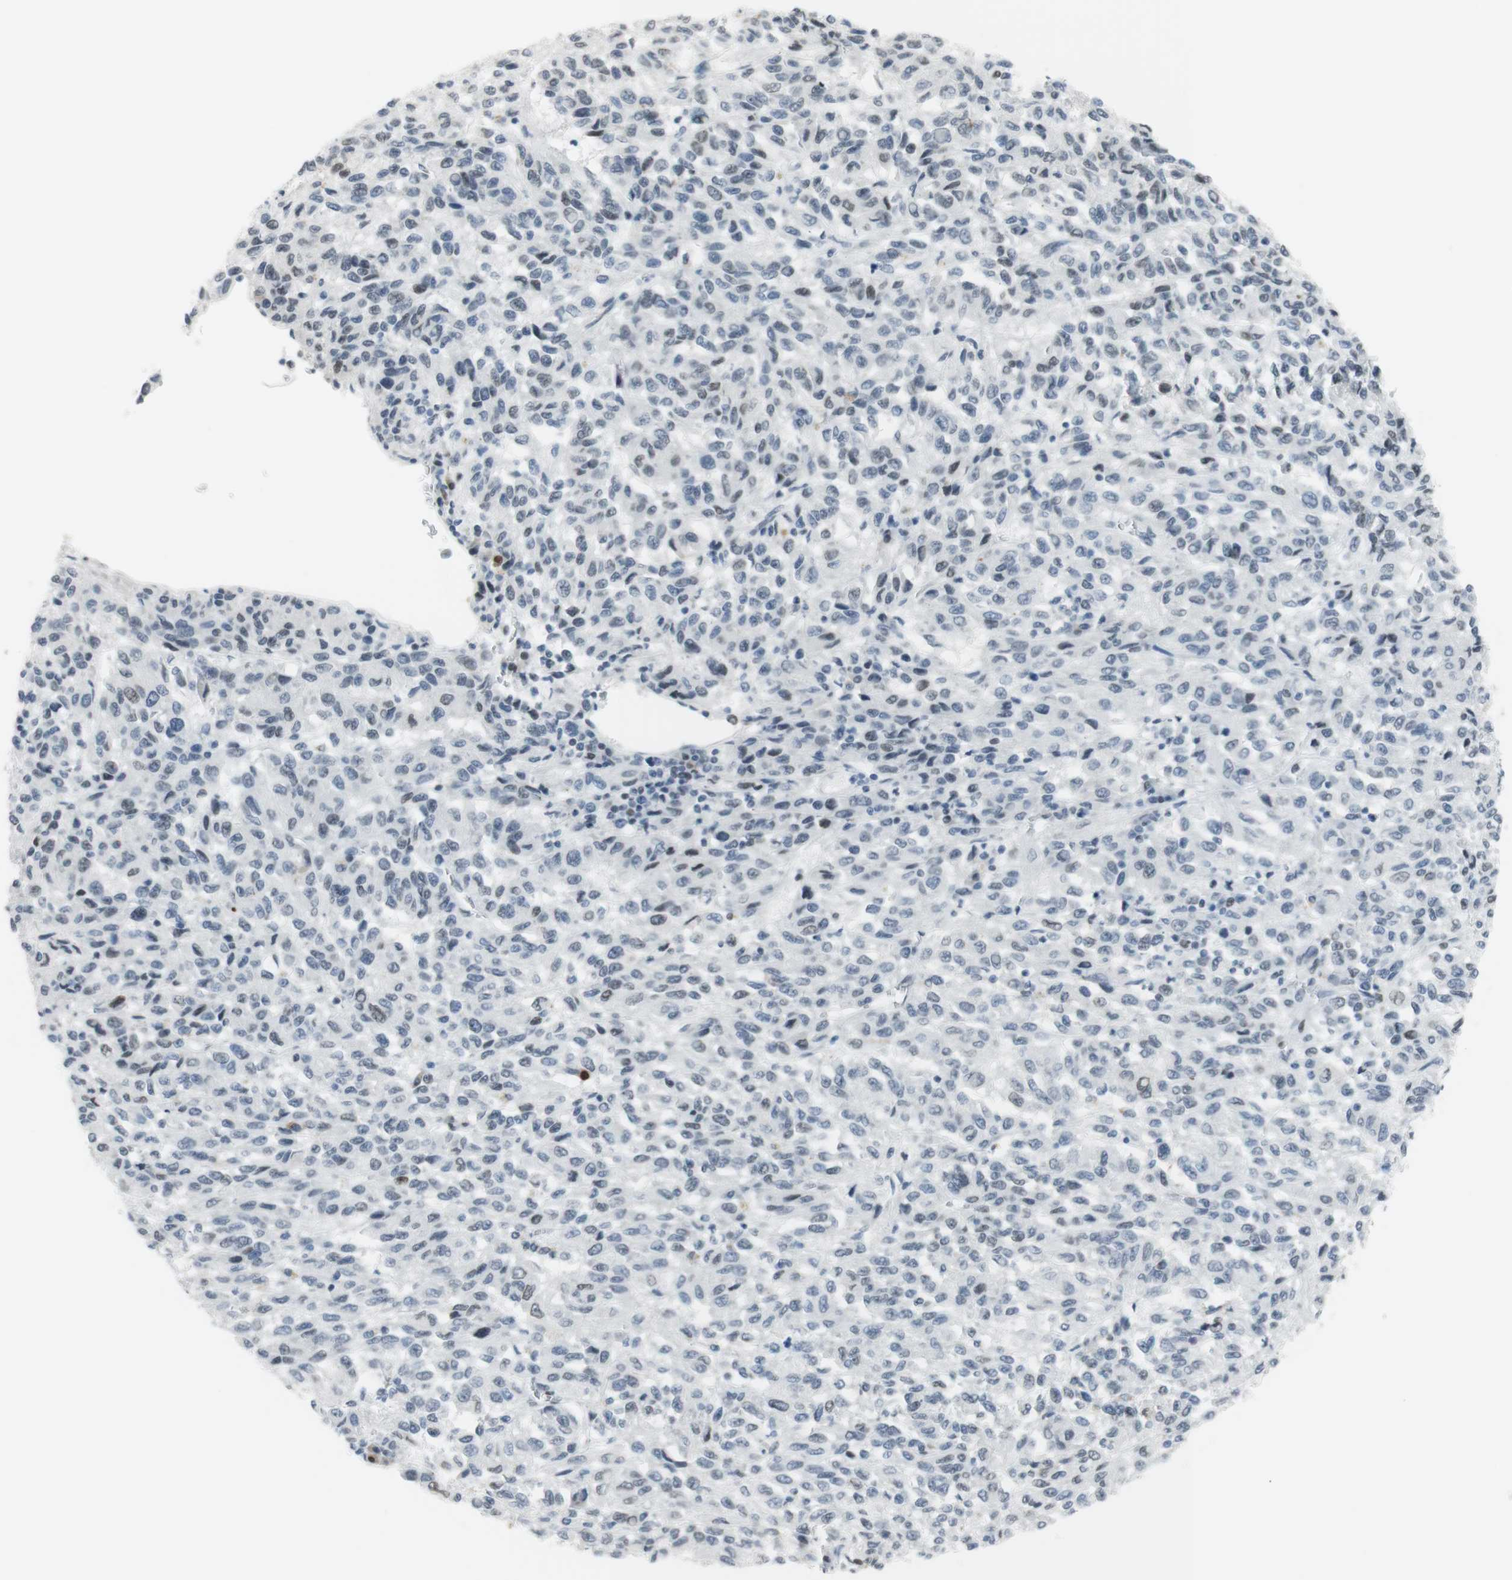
{"staining": {"intensity": "negative", "quantity": "none", "location": "none"}, "tissue": "melanoma", "cell_type": "Tumor cells", "image_type": "cancer", "snomed": [{"axis": "morphology", "description": "Malignant melanoma, Metastatic site"}, {"axis": "topography", "description": "Lung"}], "caption": "The histopathology image demonstrates no significant positivity in tumor cells of malignant melanoma (metastatic site).", "gene": "BMI1", "patient": {"sex": "male", "age": 64}}